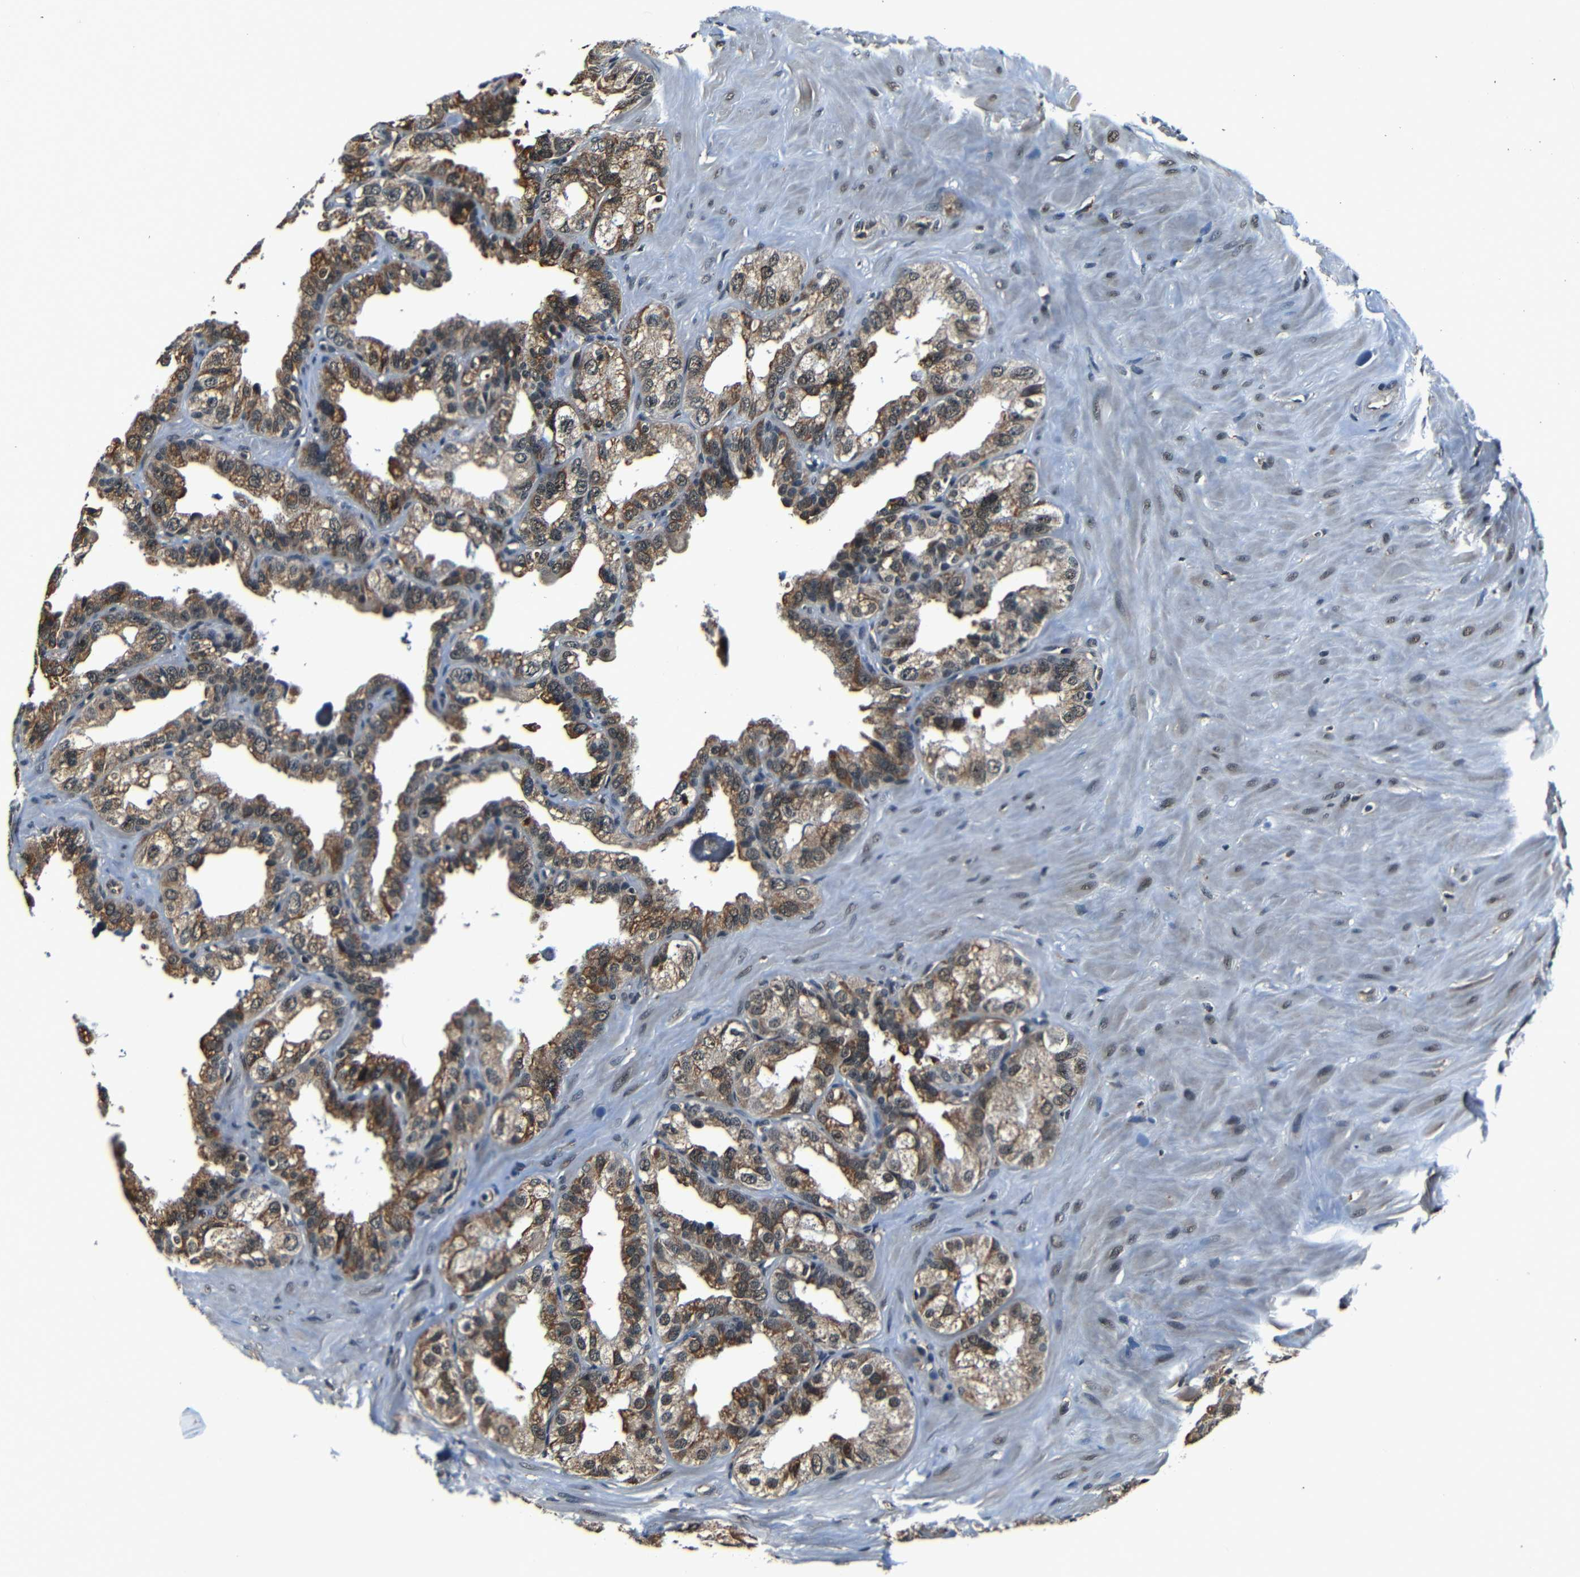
{"staining": {"intensity": "moderate", "quantity": ">75%", "location": "cytoplasmic/membranous"}, "tissue": "seminal vesicle", "cell_type": "Glandular cells", "image_type": "normal", "snomed": [{"axis": "morphology", "description": "Normal tissue, NOS"}, {"axis": "topography", "description": "Seminal veicle"}], "caption": "Immunohistochemistry of benign human seminal vesicle demonstrates medium levels of moderate cytoplasmic/membranous positivity in about >75% of glandular cells. The staining is performed using DAB brown chromogen to label protein expression. The nuclei are counter-stained blue using hematoxylin.", "gene": "NCBP3", "patient": {"sex": "male", "age": 68}}